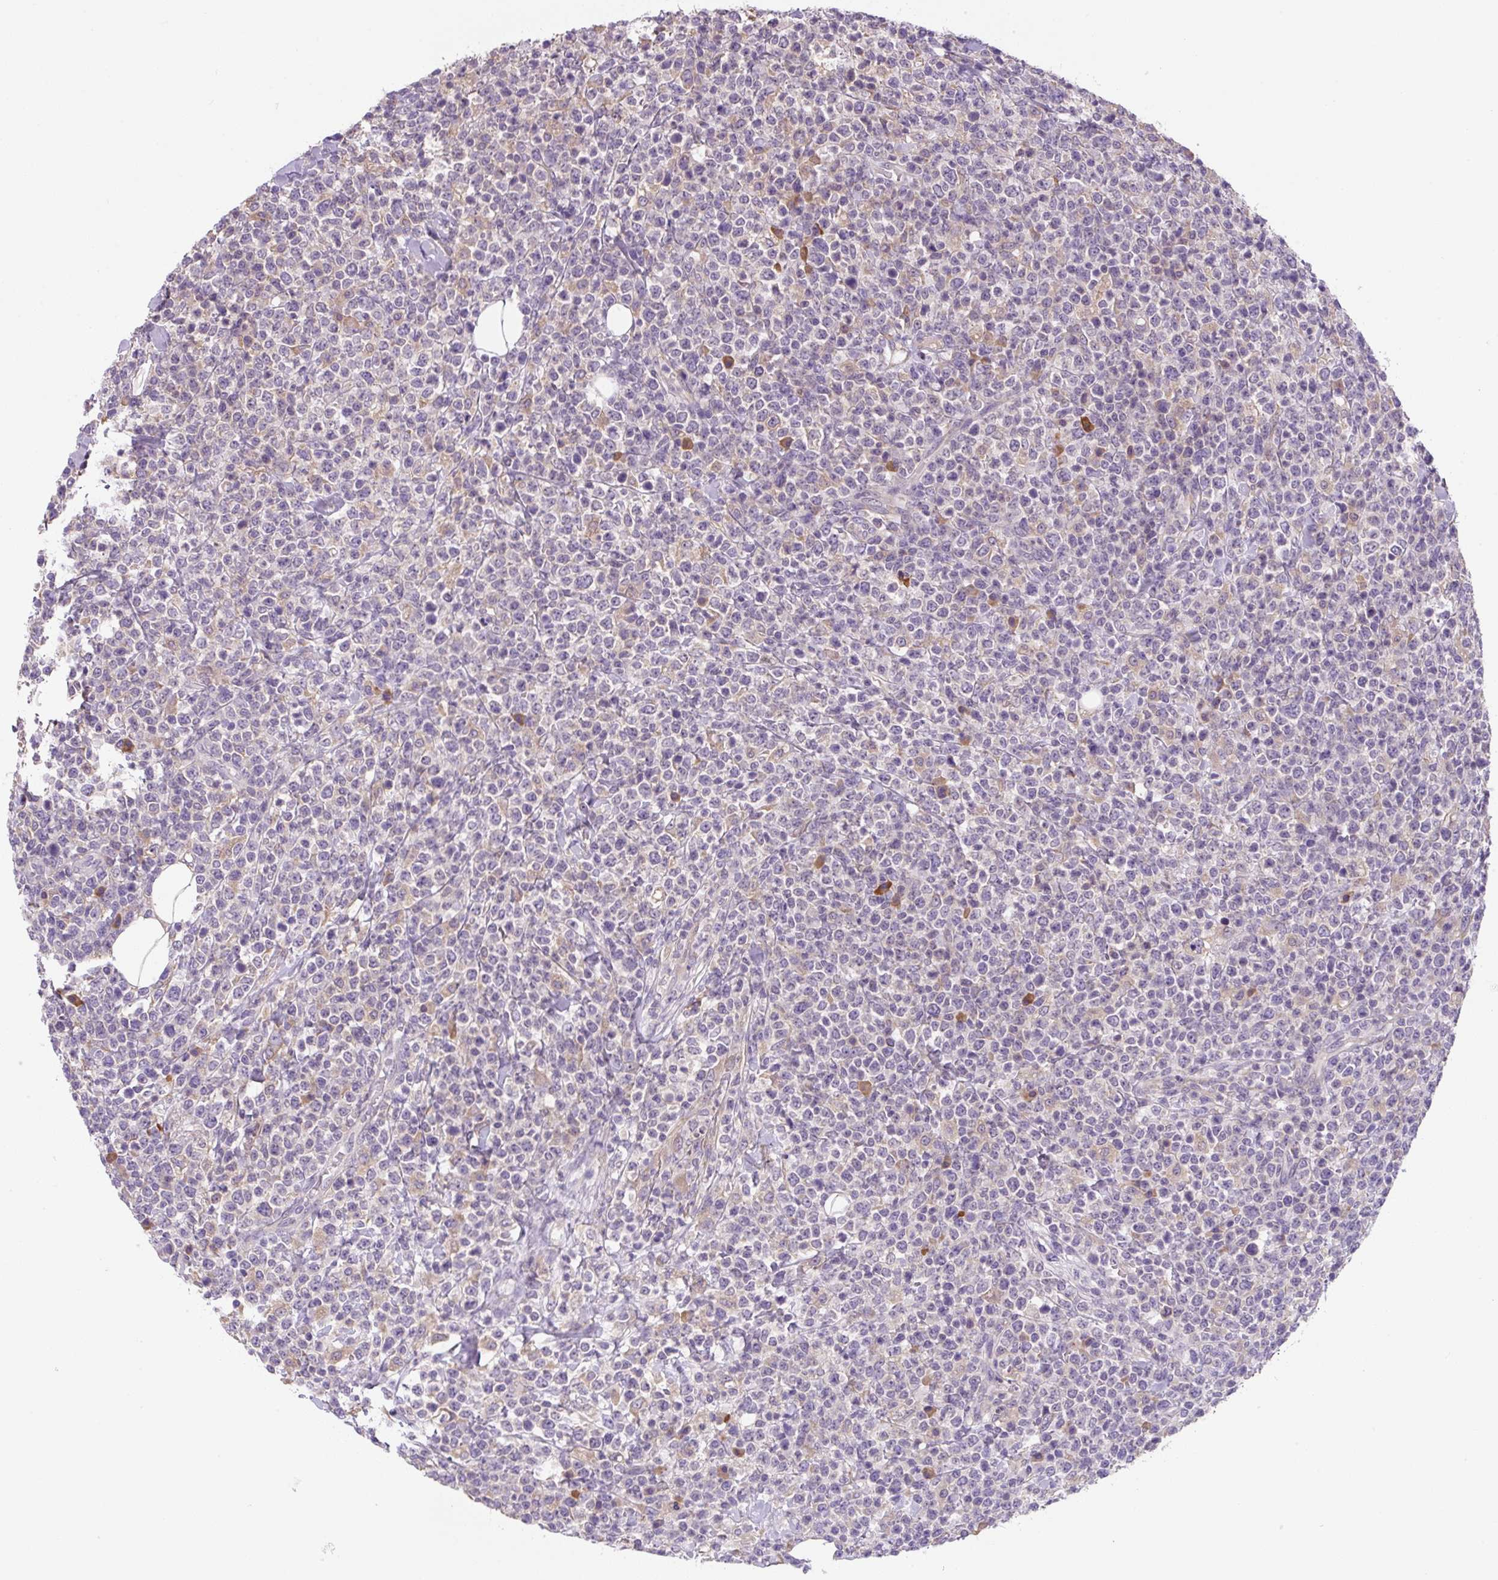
{"staining": {"intensity": "negative", "quantity": "none", "location": "none"}, "tissue": "lymphoma", "cell_type": "Tumor cells", "image_type": "cancer", "snomed": [{"axis": "morphology", "description": "Malignant lymphoma, non-Hodgkin's type, High grade"}, {"axis": "topography", "description": "Colon"}], "caption": "DAB immunohistochemical staining of malignant lymphoma, non-Hodgkin's type (high-grade) shows no significant positivity in tumor cells.", "gene": "FZD5", "patient": {"sex": "female", "age": 53}}